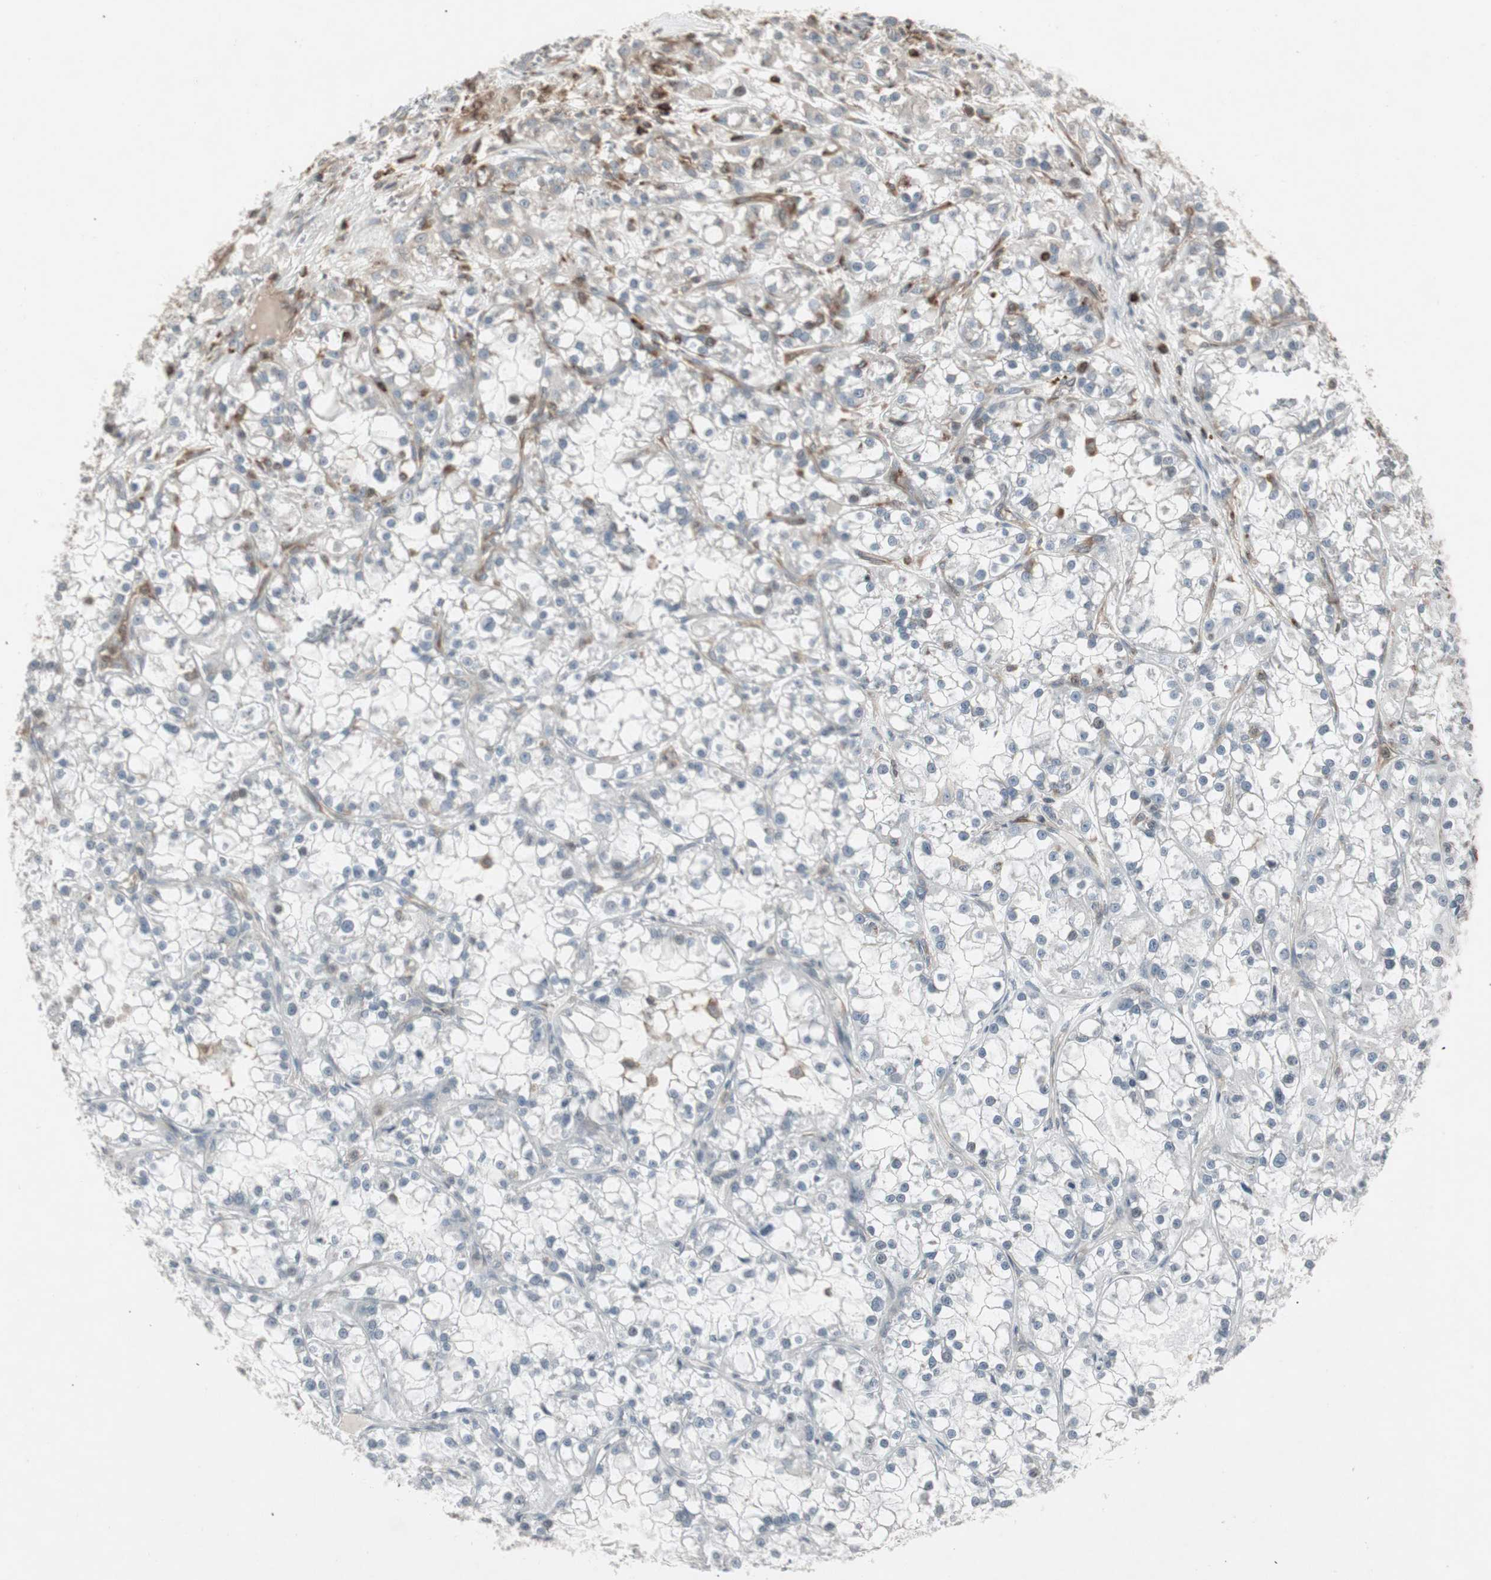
{"staining": {"intensity": "negative", "quantity": "none", "location": "none"}, "tissue": "renal cancer", "cell_type": "Tumor cells", "image_type": "cancer", "snomed": [{"axis": "morphology", "description": "Adenocarcinoma, NOS"}, {"axis": "topography", "description": "Kidney"}], "caption": "An IHC photomicrograph of renal adenocarcinoma is shown. There is no staining in tumor cells of renal adenocarcinoma. (DAB immunohistochemistry, high magnification).", "gene": "ARHGEF1", "patient": {"sex": "female", "age": 52}}